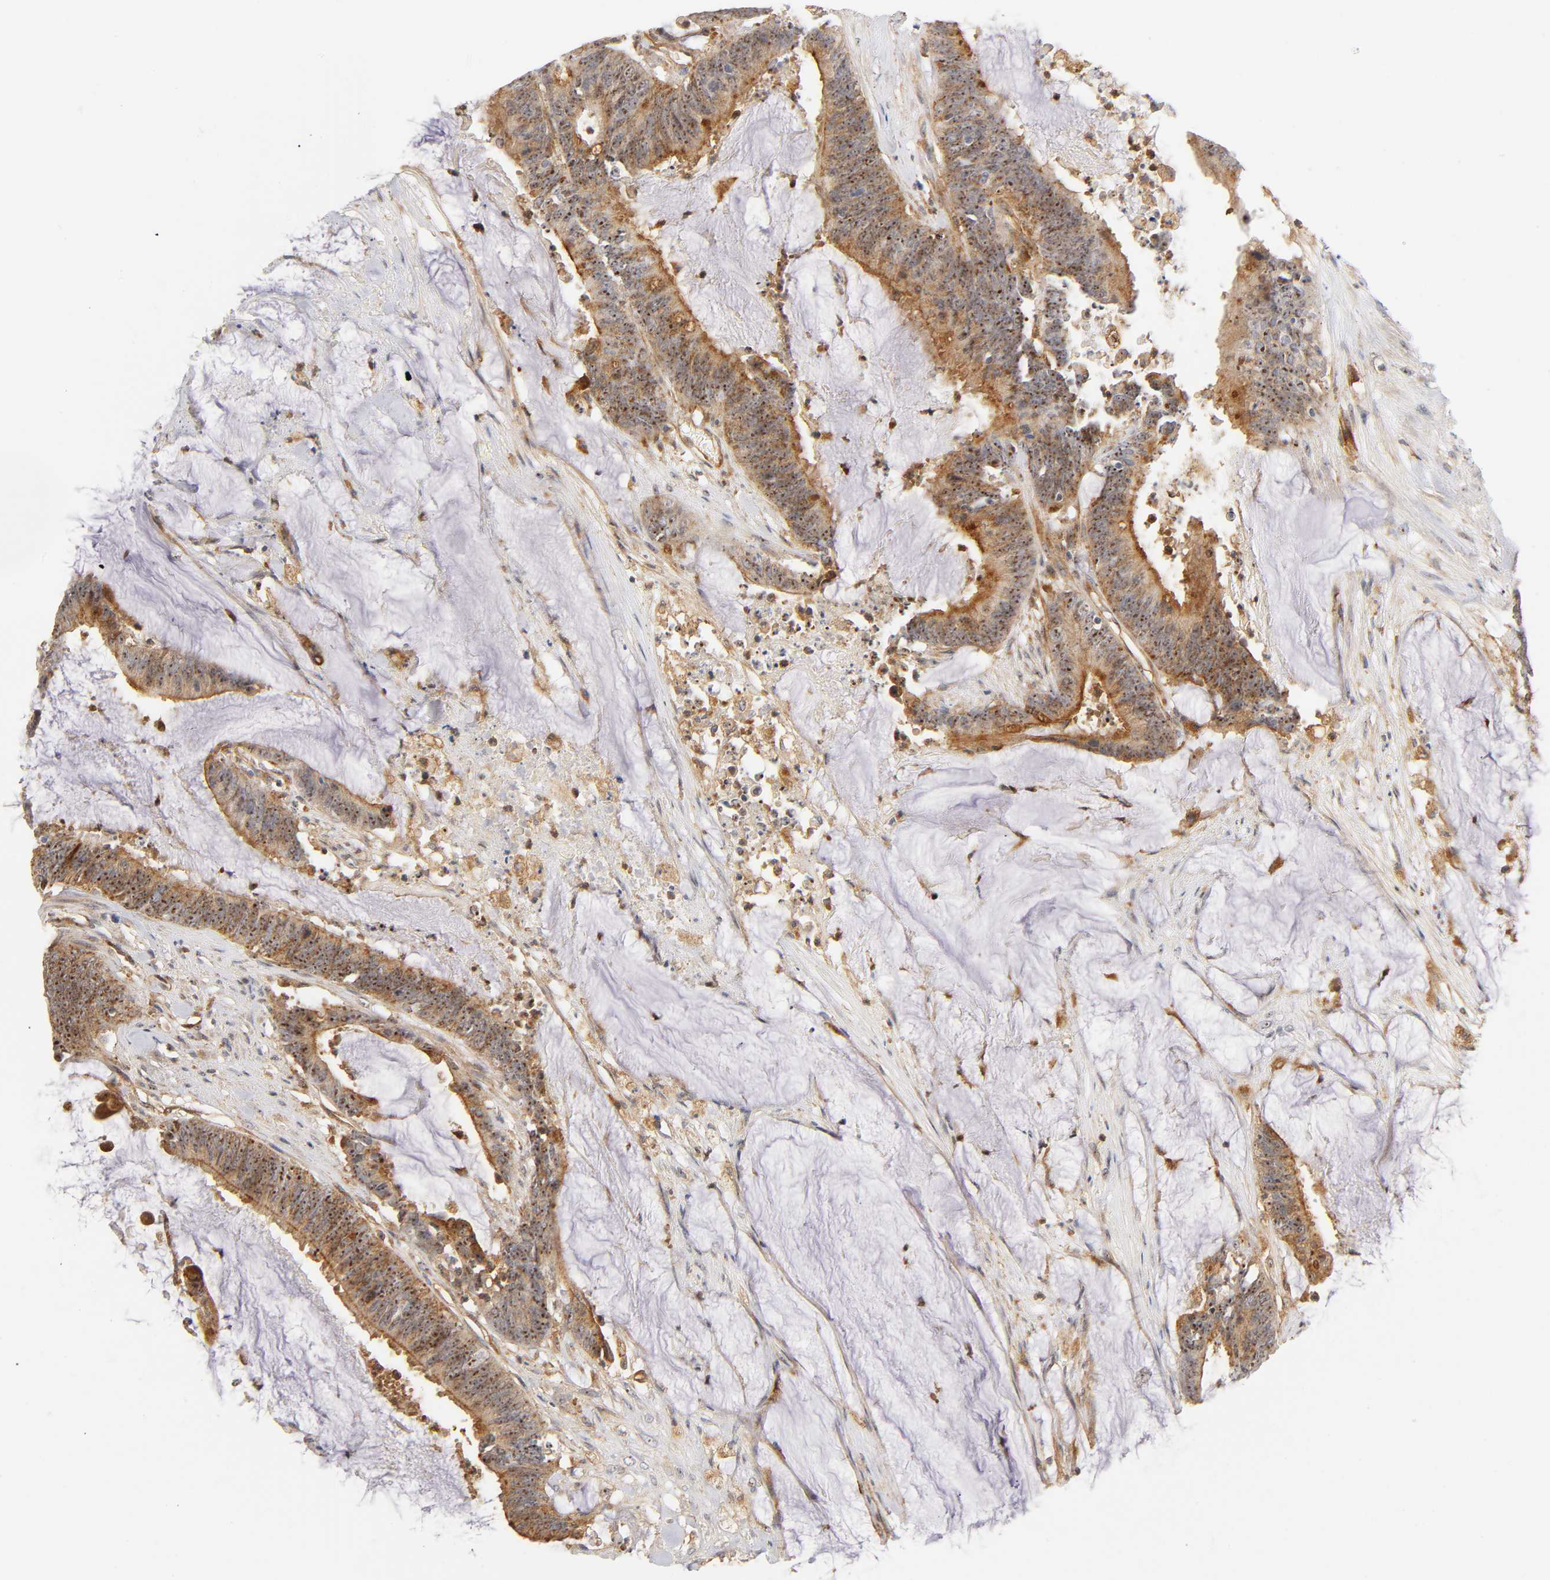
{"staining": {"intensity": "strong", "quantity": ">75%", "location": "cytoplasmic/membranous,nuclear"}, "tissue": "colorectal cancer", "cell_type": "Tumor cells", "image_type": "cancer", "snomed": [{"axis": "morphology", "description": "Adenocarcinoma, NOS"}, {"axis": "topography", "description": "Rectum"}], "caption": "Adenocarcinoma (colorectal) stained for a protein reveals strong cytoplasmic/membranous and nuclear positivity in tumor cells. (Brightfield microscopy of DAB IHC at high magnification).", "gene": "PLD1", "patient": {"sex": "female", "age": 66}}